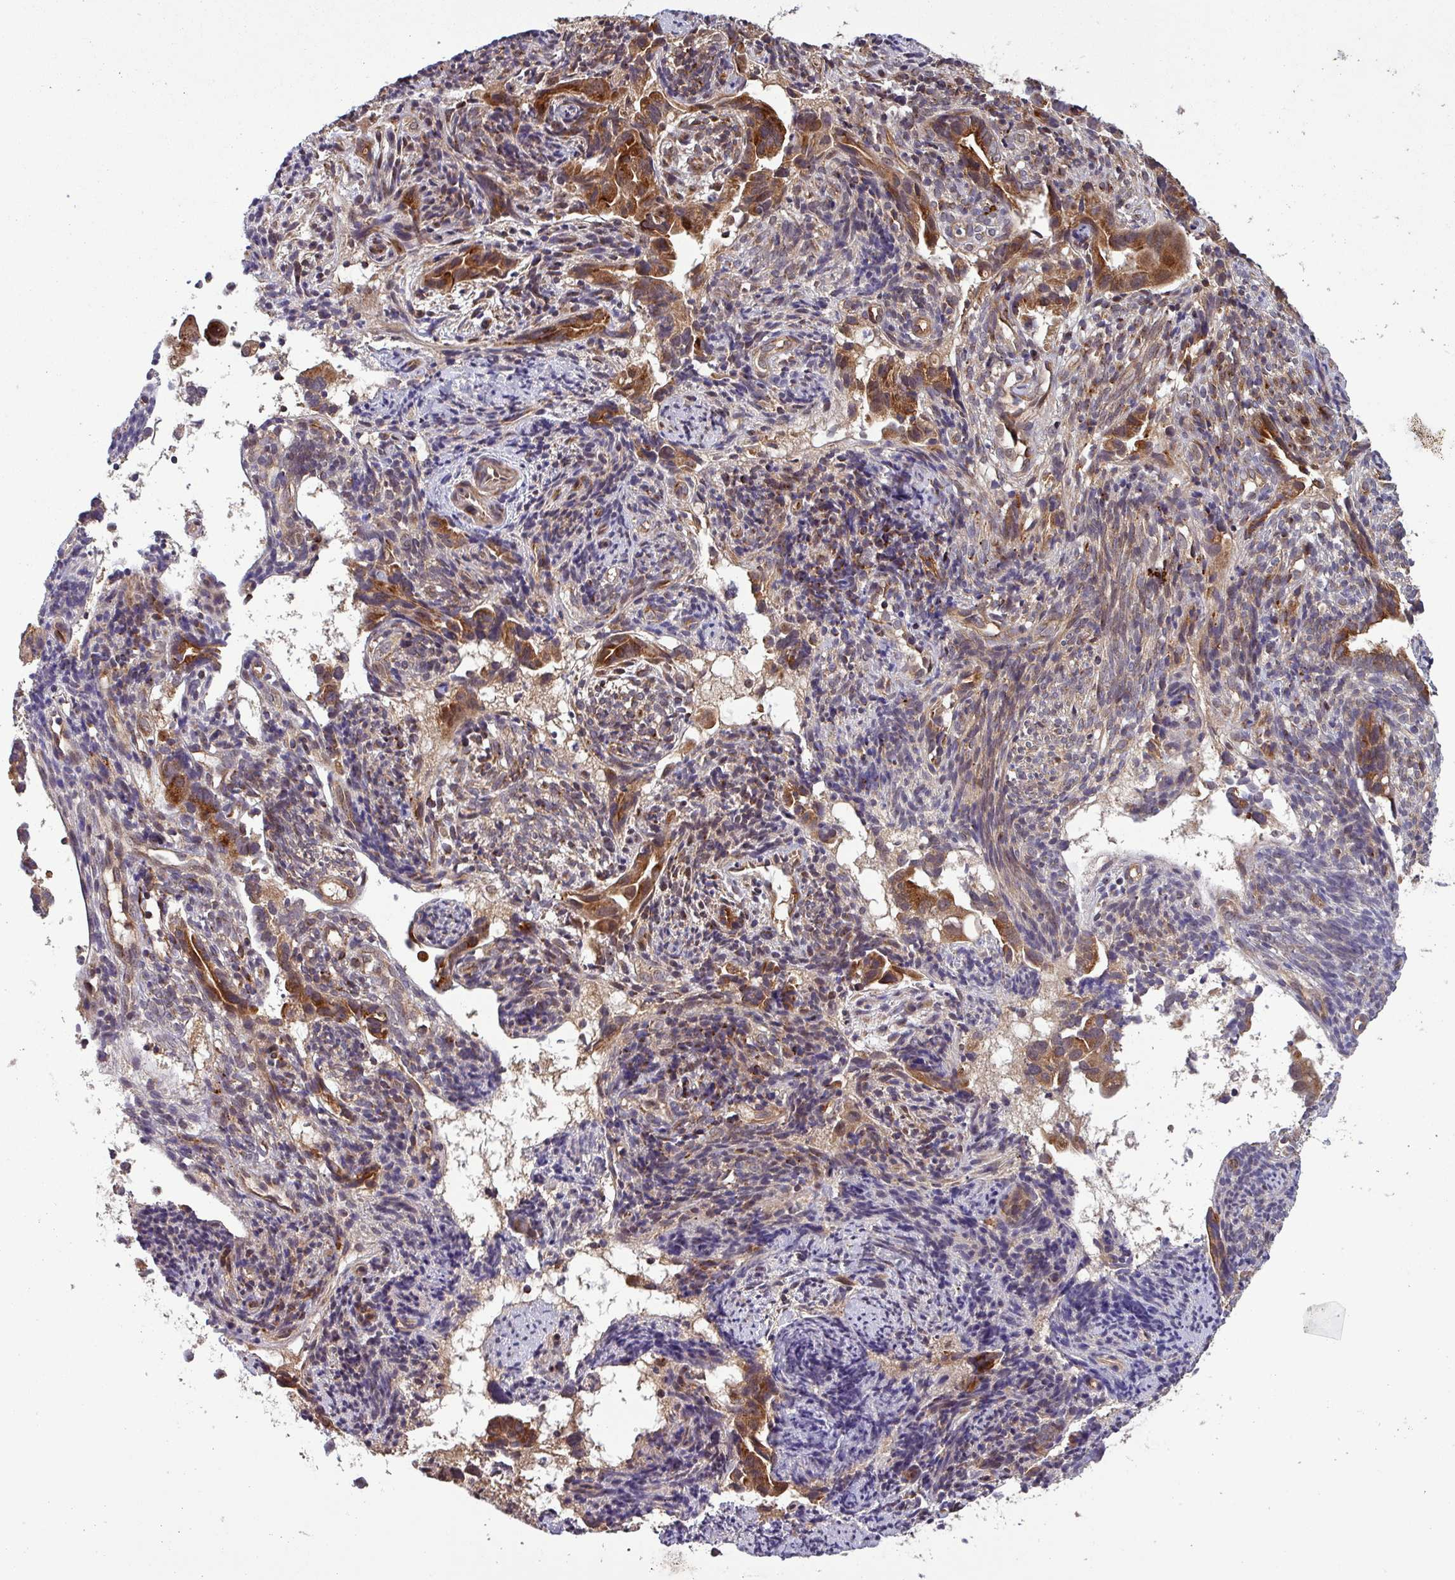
{"staining": {"intensity": "strong", "quantity": ">75%", "location": "cytoplasmic/membranous"}, "tissue": "endometrial cancer", "cell_type": "Tumor cells", "image_type": "cancer", "snomed": [{"axis": "morphology", "description": "Adenocarcinoma, NOS"}, {"axis": "topography", "description": "Endometrium"}], "caption": "The immunohistochemical stain shows strong cytoplasmic/membranous expression in tumor cells of endometrial cancer (adenocarcinoma) tissue. (Stains: DAB (3,3'-diaminobenzidine) in brown, nuclei in blue, Microscopy: brightfield microscopy at high magnification).", "gene": "PUS1", "patient": {"sex": "female", "age": 57}}